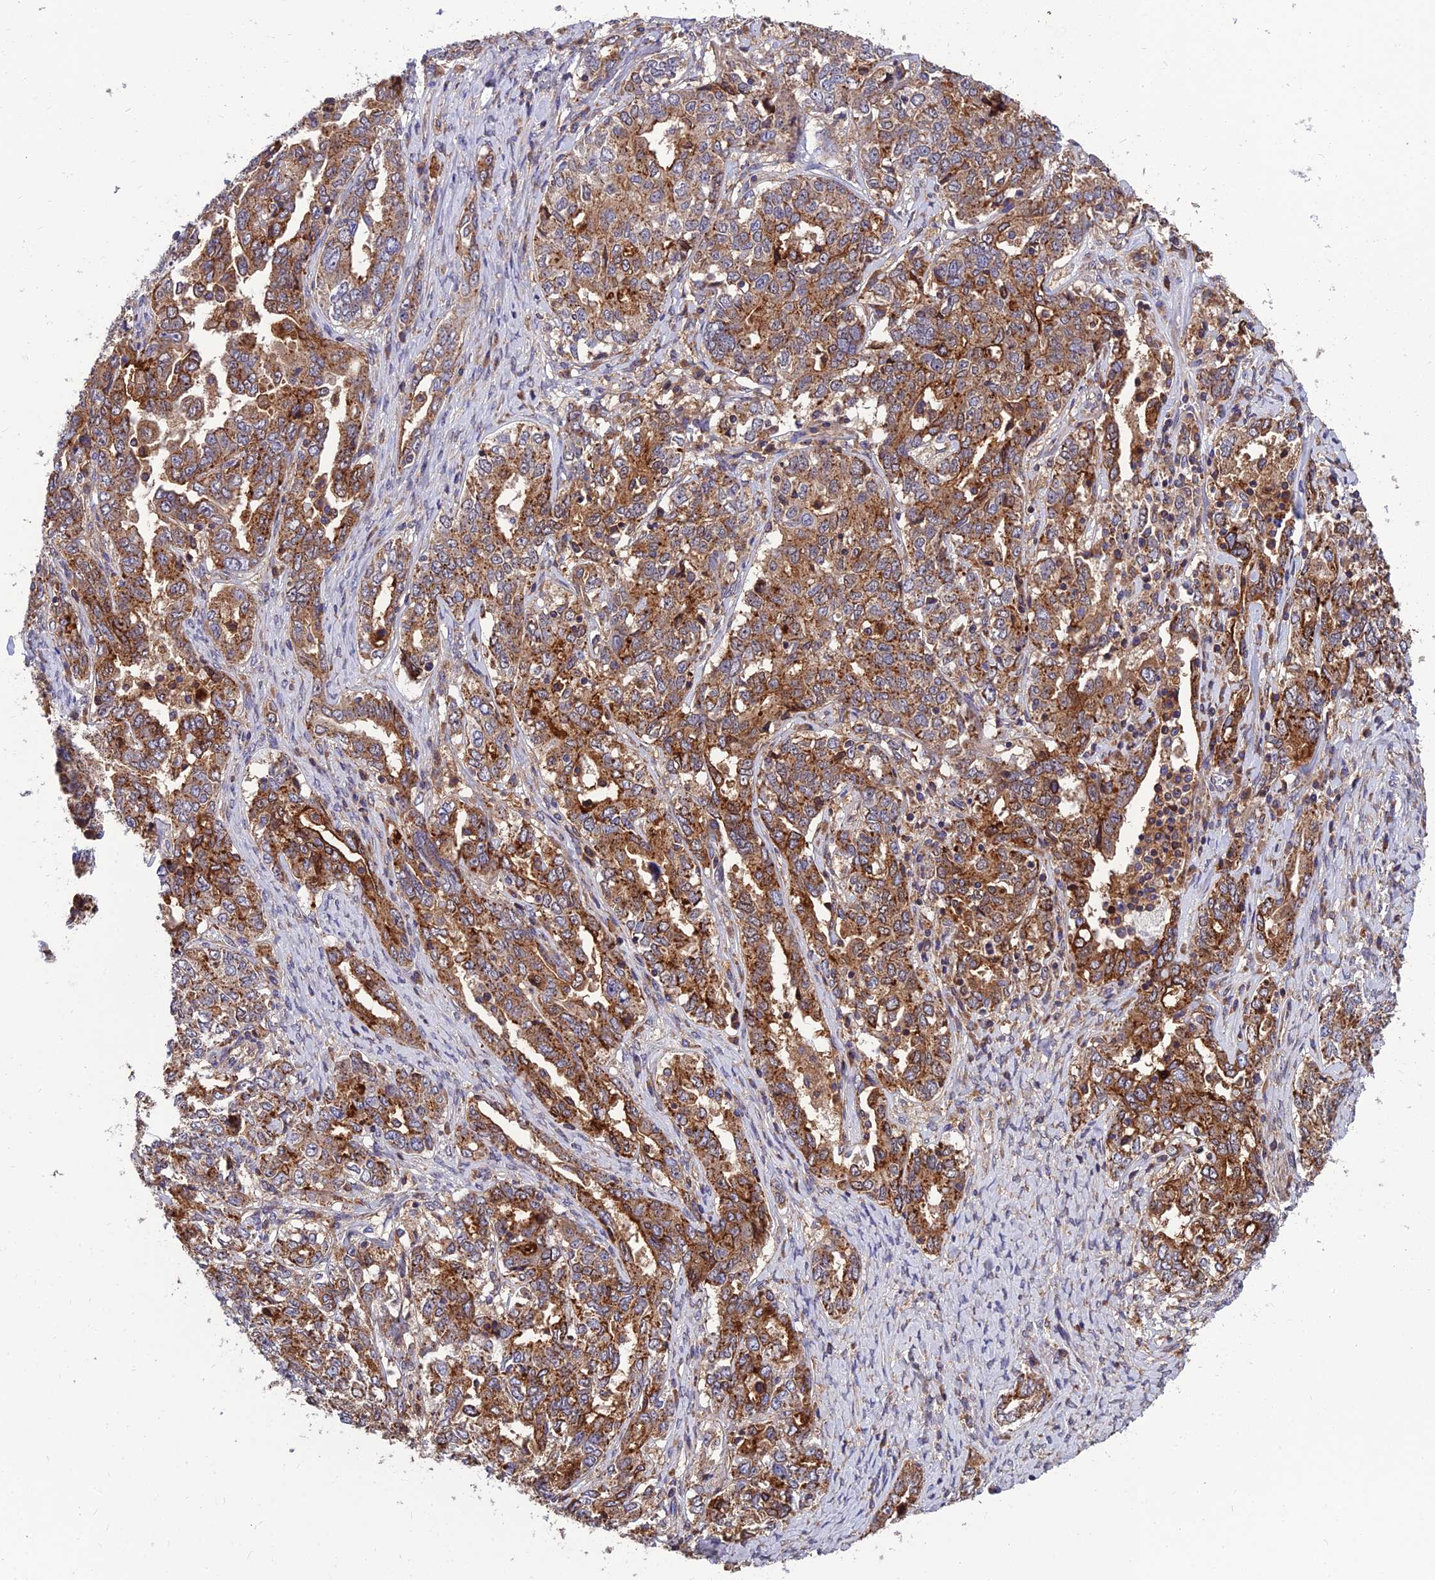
{"staining": {"intensity": "strong", "quantity": ">75%", "location": "cytoplasmic/membranous"}, "tissue": "ovarian cancer", "cell_type": "Tumor cells", "image_type": "cancer", "snomed": [{"axis": "morphology", "description": "Carcinoma, endometroid"}, {"axis": "topography", "description": "Ovary"}], "caption": "Tumor cells show high levels of strong cytoplasmic/membranous positivity in approximately >75% of cells in ovarian endometroid carcinoma.", "gene": "UMAD1", "patient": {"sex": "female", "age": 62}}